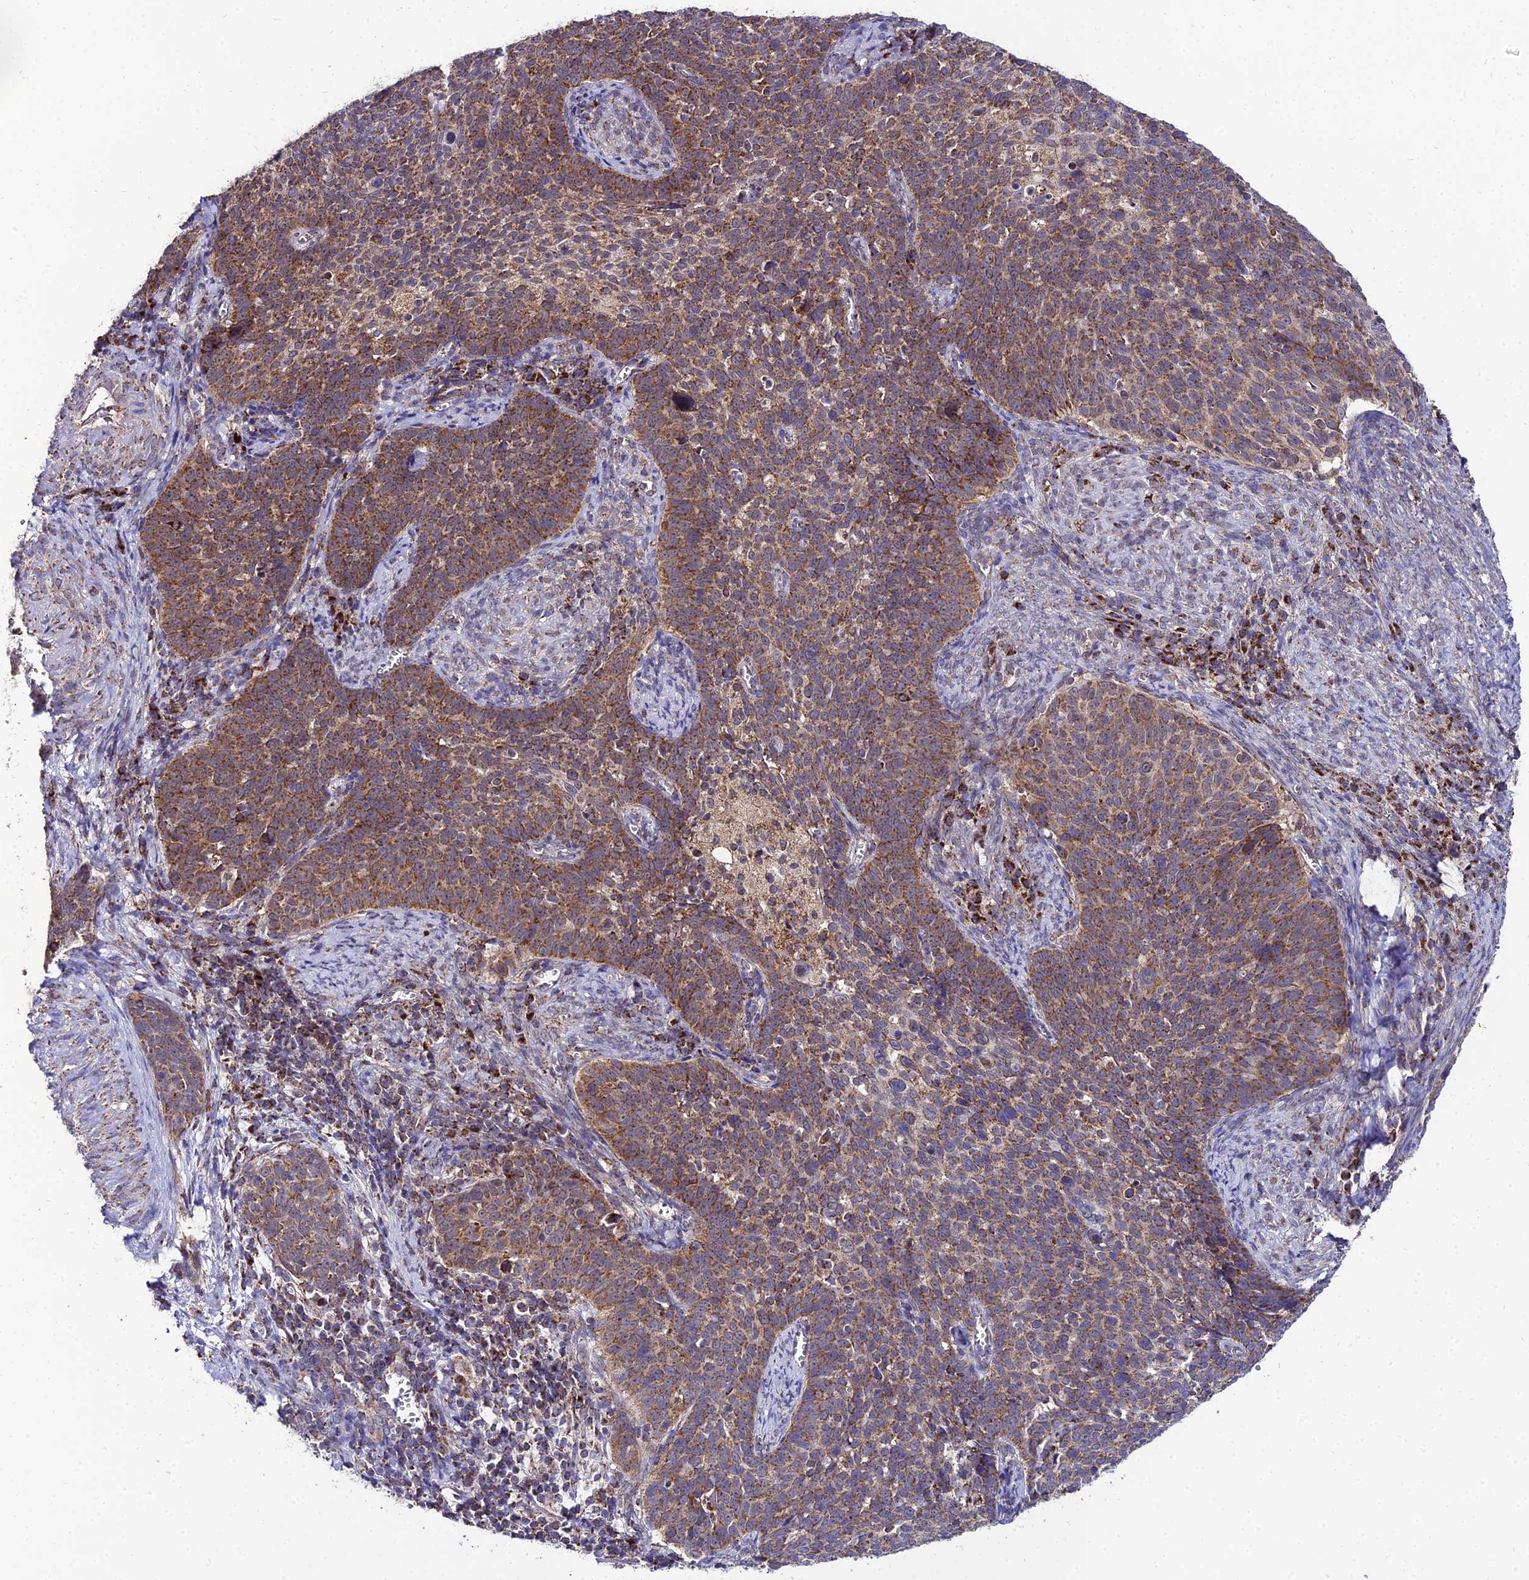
{"staining": {"intensity": "moderate", "quantity": ">75%", "location": "cytoplasmic/membranous"}, "tissue": "cervical cancer", "cell_type": "Tumor cells", "image_type": "cancer", "snomed": [{"axis": "morphology", "description": "Normal tissue, NOS"}, {"axis": "morphology", "description": "Squamous cell carcinoma, NOS"}, {"axis": "topography", "description": "Cervix"}], "caption": "Protein positivity by IHC exhibits moderate cytoplasmic/membranous positivity in approximately >75% of tumor cells in squamous cell carcinoma (cervical). (DAB = brown stain, brightfield microscopy at high magnification).", "gene": "PSMD2", "patient": {"sex": "female", "age": 39}}